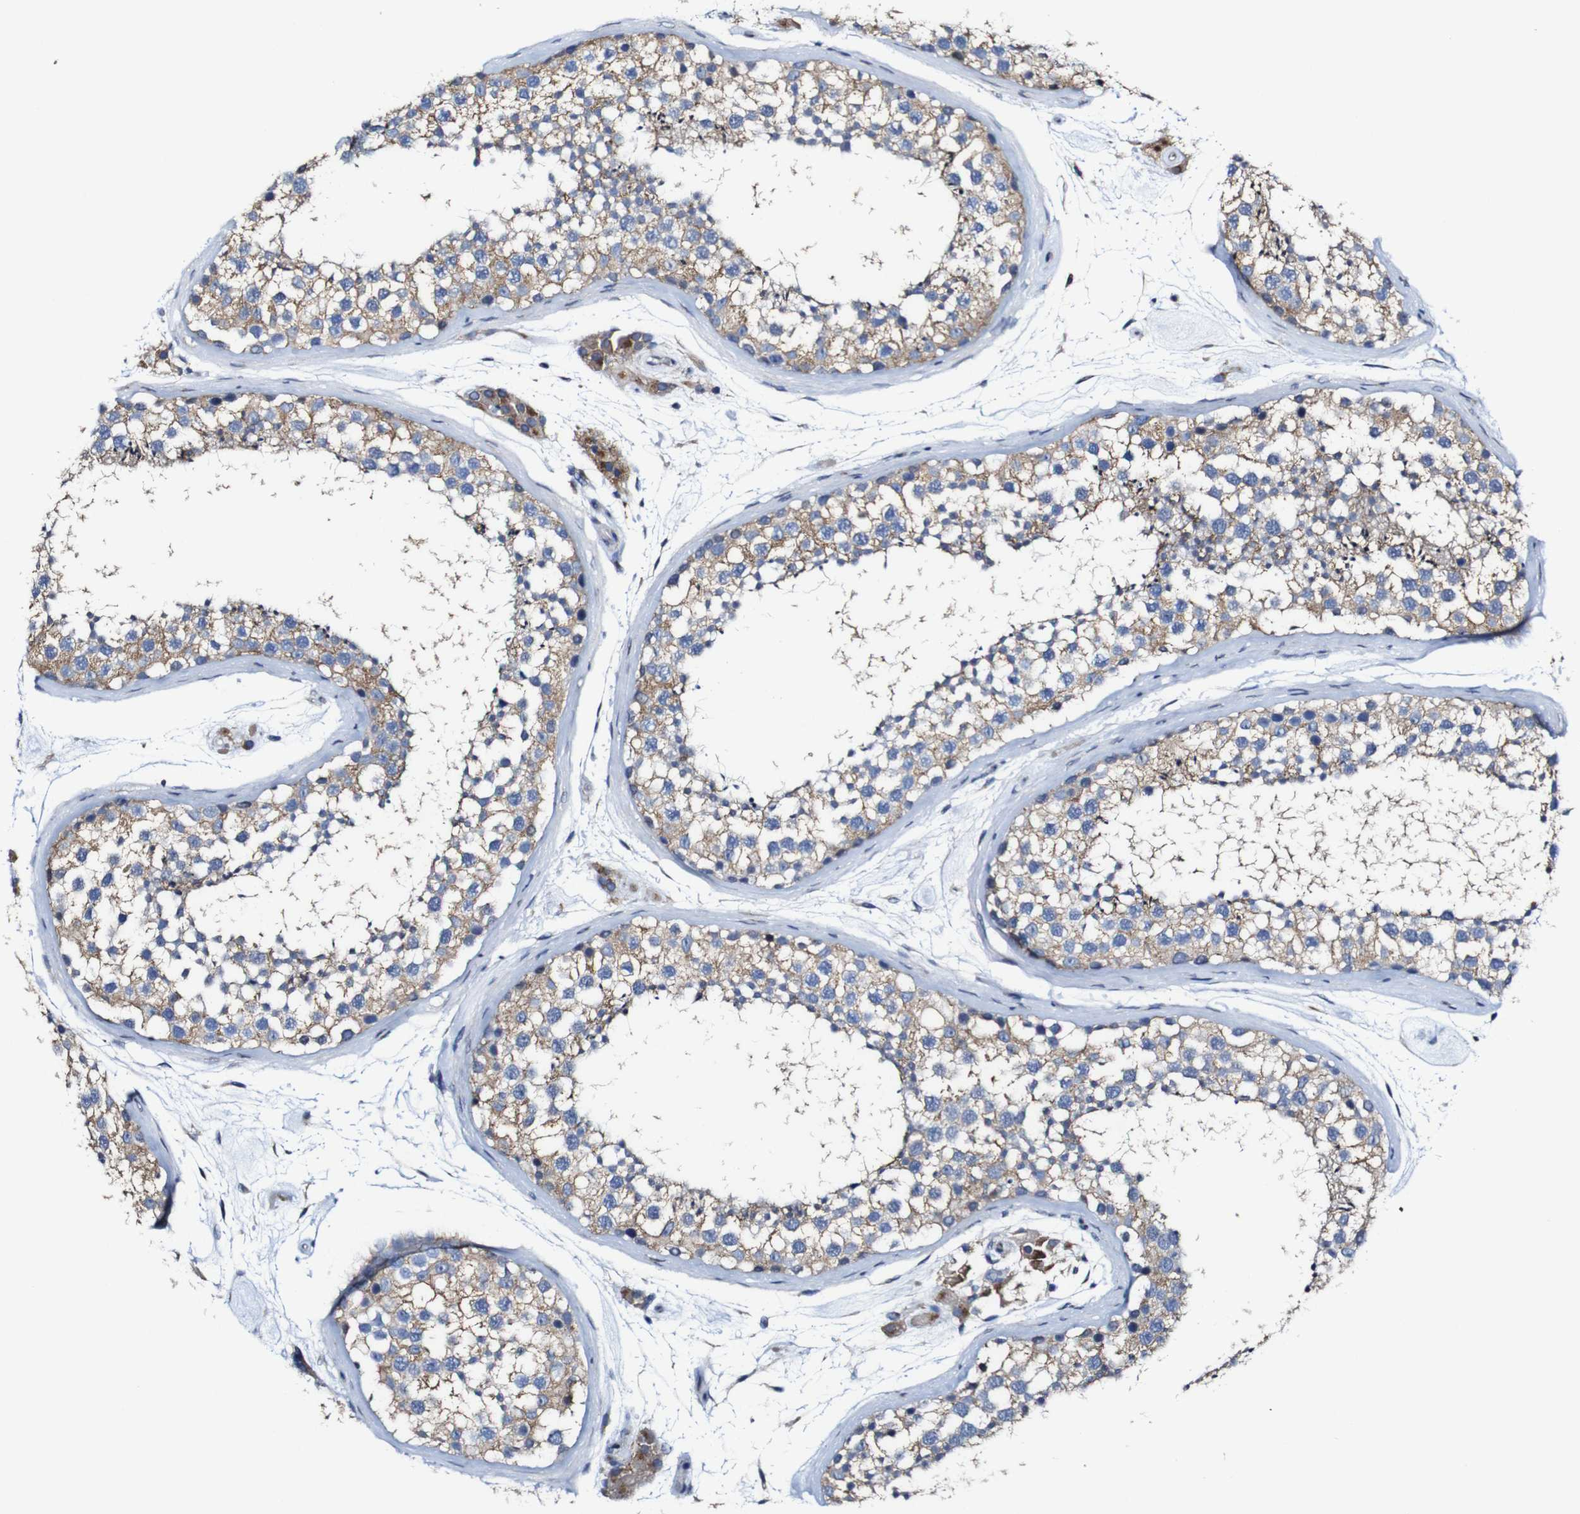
{"staining": {"intensity": "moderate", "quantity": ">75%", "location": "cytoplasmic/membranous"}, "tissue": "testis", "cell_type": "Cells in seminiferous ducts", "image_type": "normal", "snomed": [{"axis": "morphology", "description": "Normal tissue, NOS"}, {"axis": "topography", "description": "Testis"}], "caption": "Brown immunohistochemical staining in benign testis demonstrates moderate cytoplasmic/membranous staining in approximately >75% of cells in seminiferous ducts. The staining was performed using DAB (3,3'-diaminobenzidine), with brown indicating positive protein expression. Nuclei are stained blue with hematoxylin.", "gene": "CSF1R", "patient": {"sex": "male", "age": 46}}